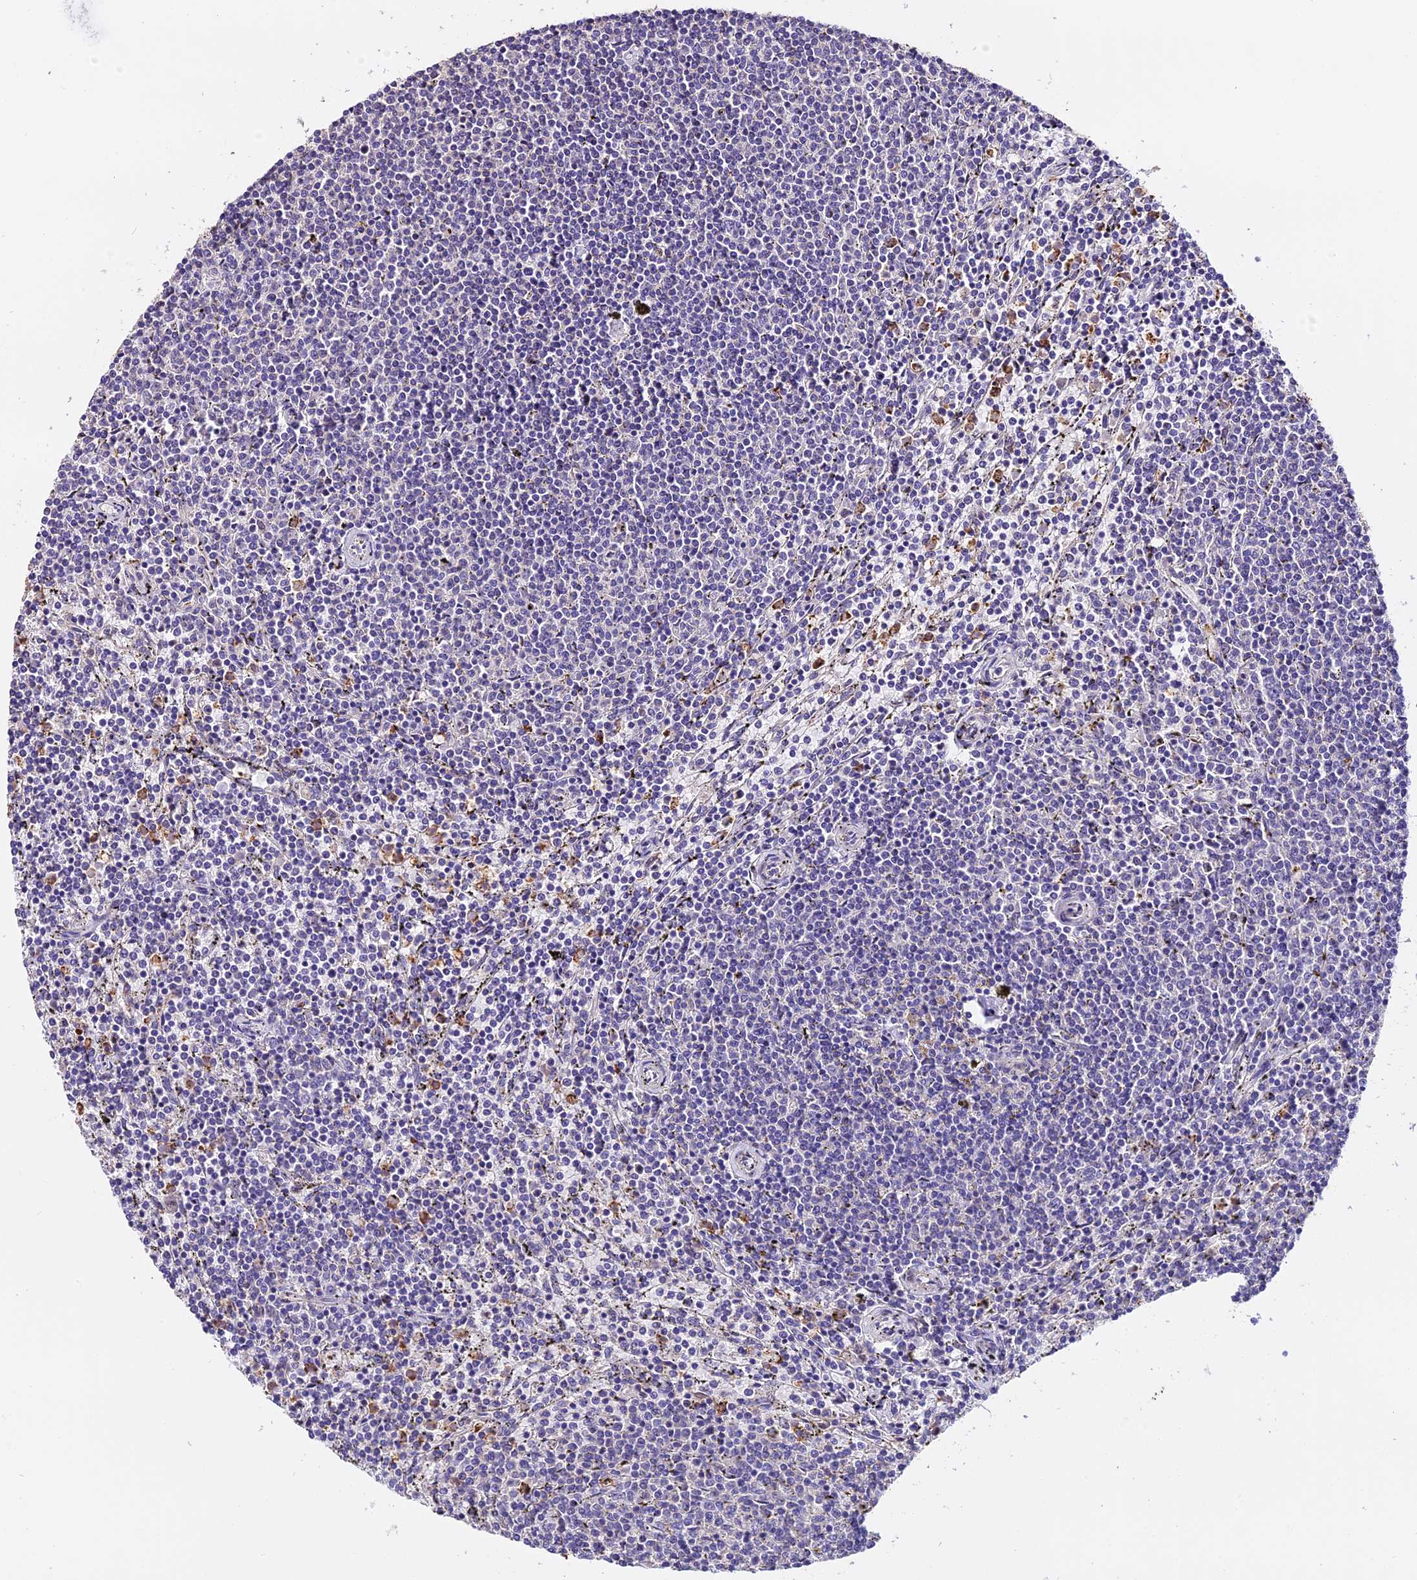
{"staining": {"intensity": "negative", "quantity": "none", "location": "none"}, "tissue": "lymphoma", "cell_type": "Tumor cells", "image_type": "cancer", "snomed": [{"axis": "morphology", "description": "Malignant lymphoma, non-Hodgkin's type, Low grade"}, {"axis": "topography", "description": "Spleen"}], "caption": "The image demonstrates no staining of tumor cells in lymphoma.", "gene": "MAP3K7CL", "patient": {"sex": "female", "age": 50}}